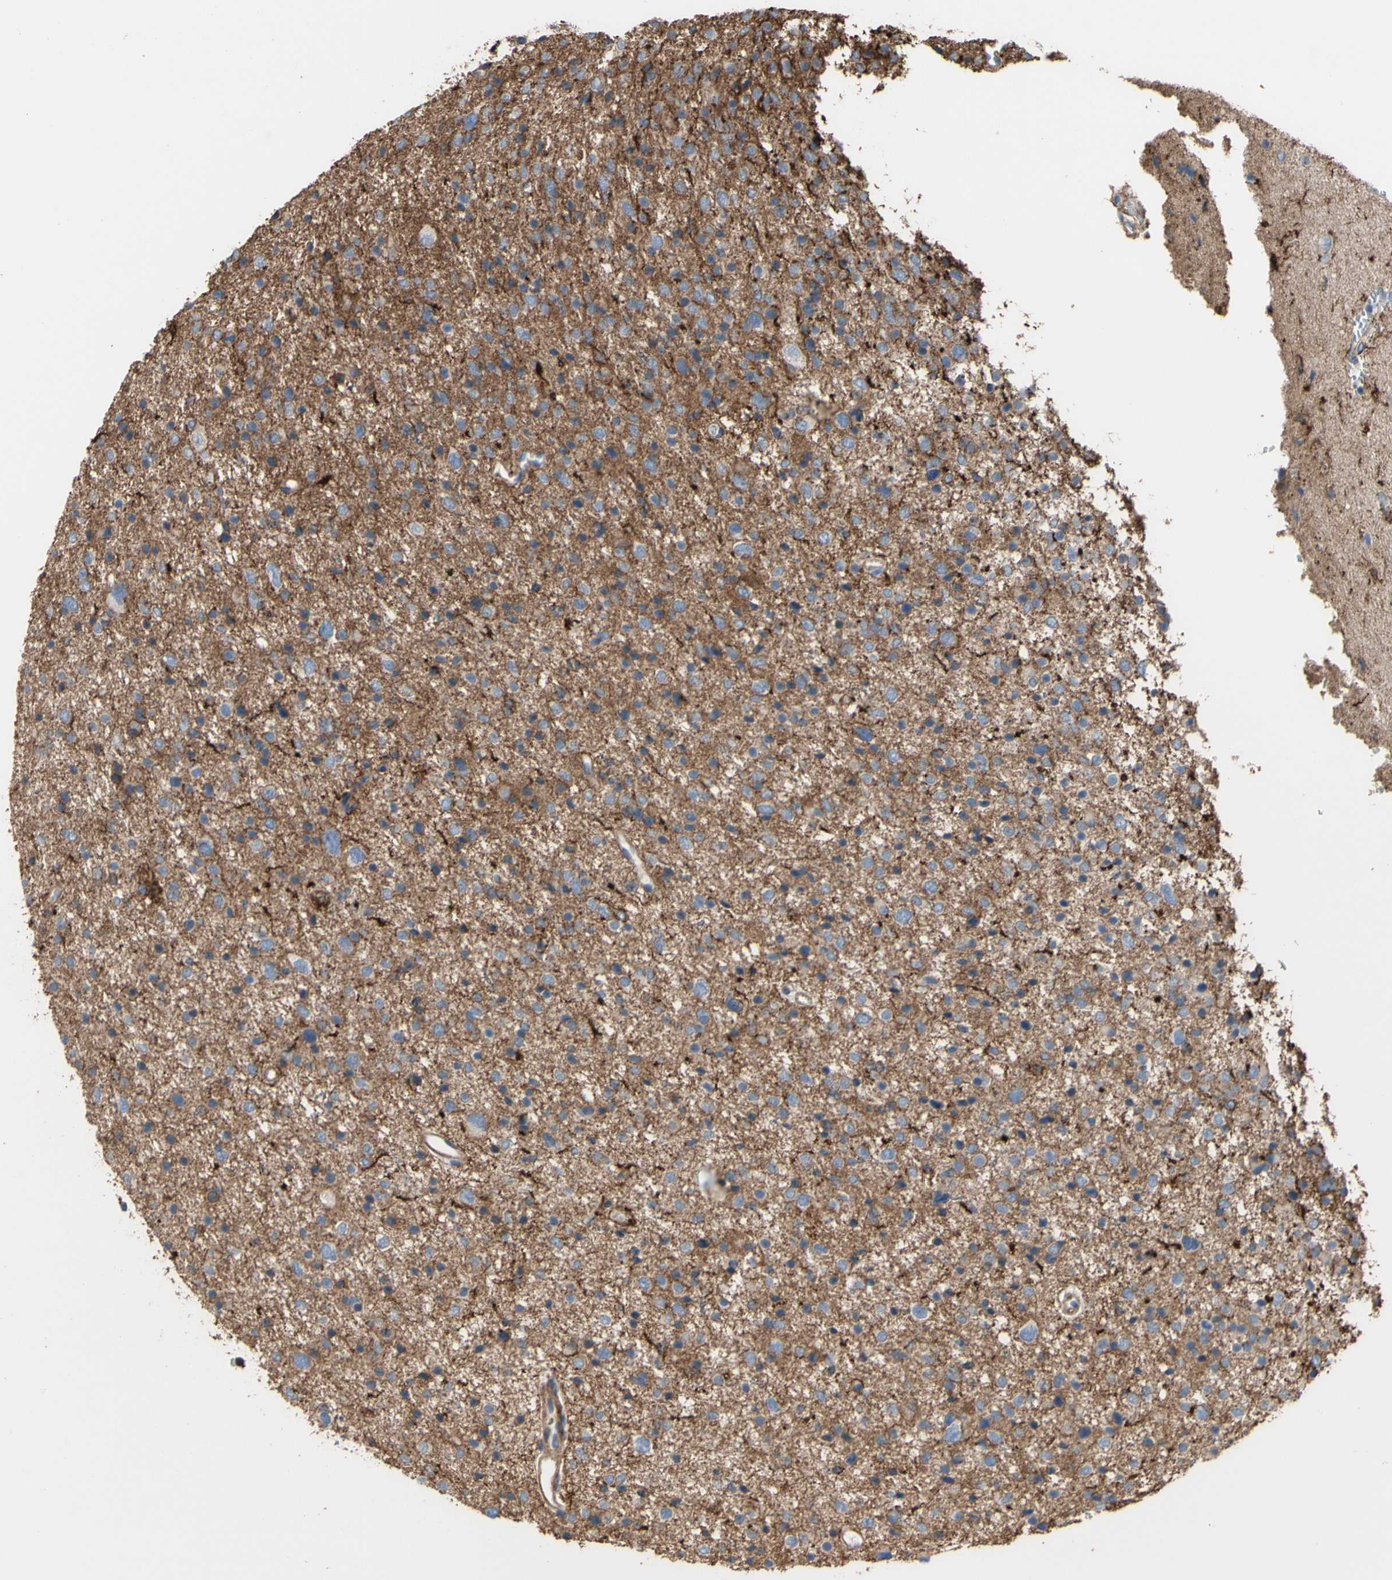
{"staining": {"intensity": "weak", "quantity": ">75%", "location": "cytoplasmic/membranous"}, "tissue": "glioma", "cell_type": "Tumor cells", "image_type": "cancer", "snomed": [{"axis": "morphology", "description": "Glioma, malignant, Low grade"}, {"axis": "topography", "description": "Brain"}], "caption": "High-power microscopy captured an immunohistochemistry (IHC) histopathology image of malignant low-grade glioma, revealing weak cytoplasmic/membranous expression in approximately >75% of tumor cells.", "gene": "ANXA6", "patient": {"sex": "female", "age": 37}}